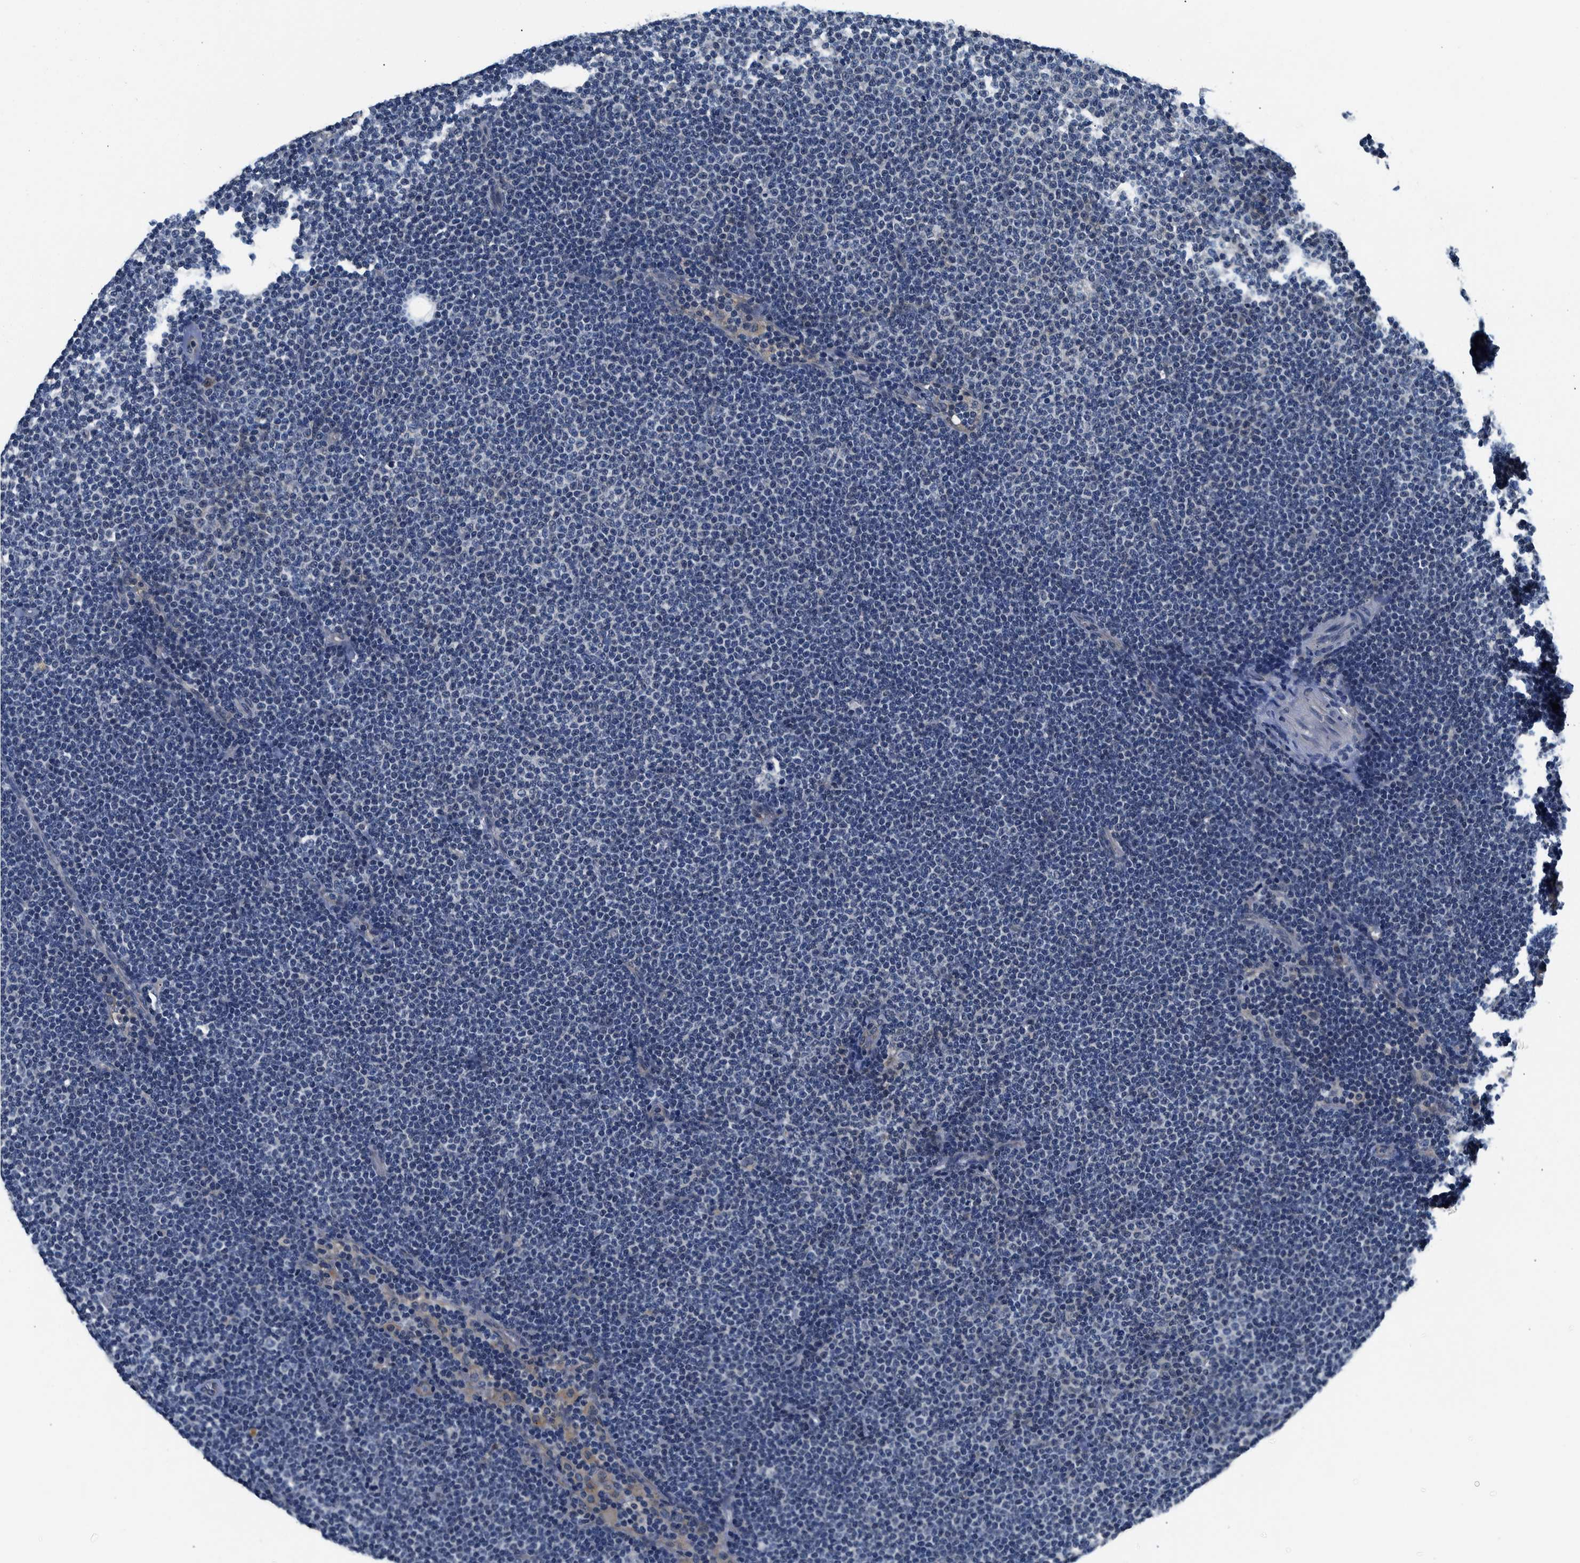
{"staining": {"intensity": "negative", "quantity": "none", "location": "none"}, "tissue": "lymphoma", "cell_type": "Tumor cells", "image_type": "cancer", "snomed": [{"axis": "morphology", "description": "Malignant lymphoma, non-Hodgkin's type, Low grade"}, {"axis": "topography", "description": "Lymph node"}], "caption": "Immunohistochemistry histopathology image of neoplastic tissue: human malignant lymphoma, non-Hodgkin's type (low-grade) stained with DAB displays no significant protein expression in tumor cells. The staining was performed using DAB to visualize the protein expression in brown, while the nuclei were stained in blue with hematoxylin (Magnification: 20x).", "gene": "NIBAN2", "patient": {"sex": "female", "age": 53}}